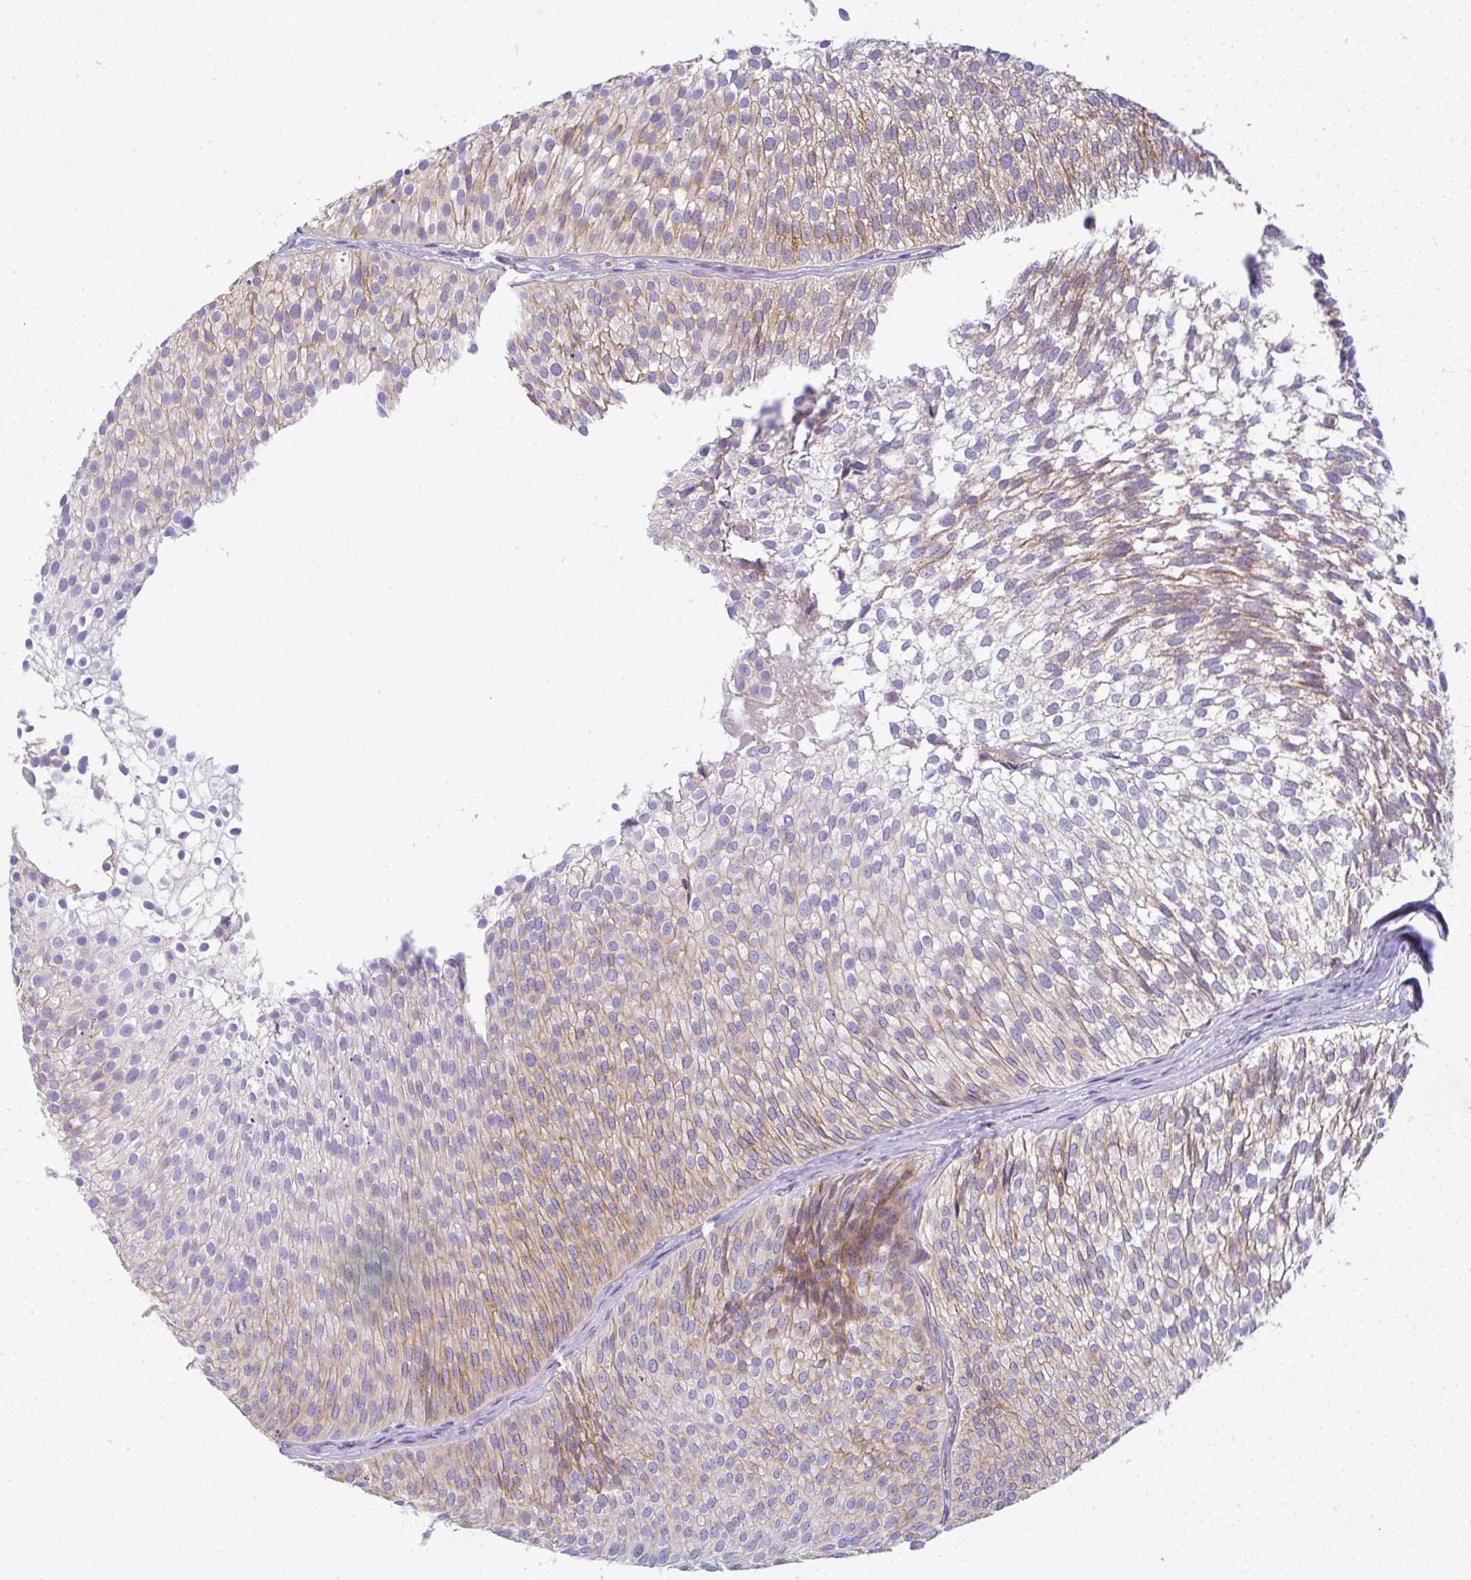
{"staining": {"intensity": "moderate", "quantity": "25%-75%", "location": "cytoplasmic/membranous"}, "tissue": "urothelial cancer", "cell_type": "Tumor cells", "image_type": "cancer", "snomed": [{"axis": "morphology", "description": "Urothelial carcinoma, Low grade"}, {"axis": "topography", "description": "Urinary bladder"}], "caption": "Urothelial cancer stained with a protein marker shows moderate staining in tumor cells.", "gene": "FAM177A1", "patient": {"sex": "male", "age": 91}}